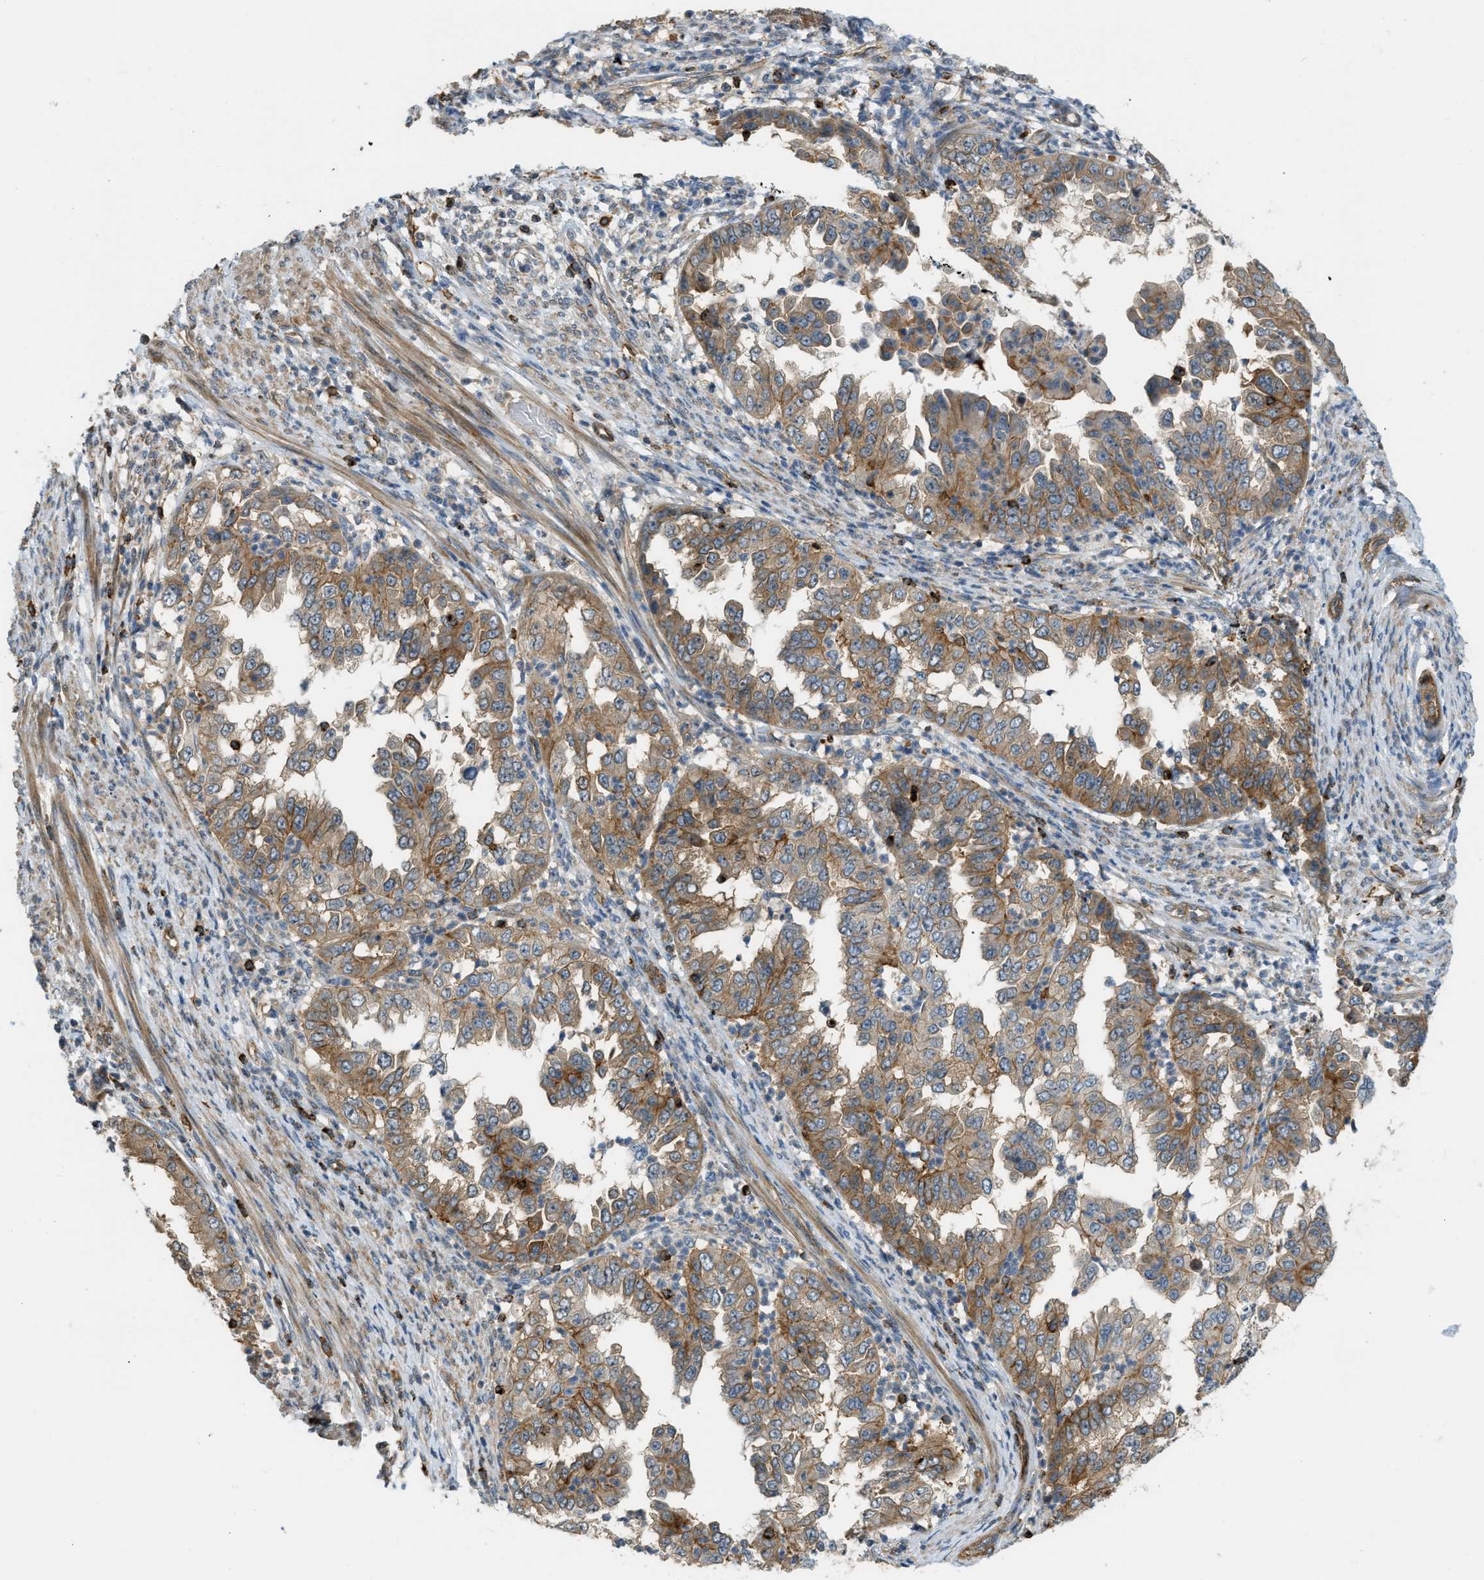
{"staining": {"intensity": "moderate", "quantity": ">75%", "location": "cytoplasmic/membranous"}, "tissue": "endometrial cancer", "cell_type": "Tumor cells", "image_type": "cancer", "snomed": [{"axis": "morphology", "description": "Adenocarcinoma, NOS"}, {"axis": "topography", "description": "Endometrium"}], "caption": "A micrograph showing moderate cytoplasmic/membranous staining in about >75% of tumor cells in endometrial cancer, as visualized by brown immunohistochemical staining.", "gene": "KIAA1671", "patient": {"sex": "female", "age": 85}}